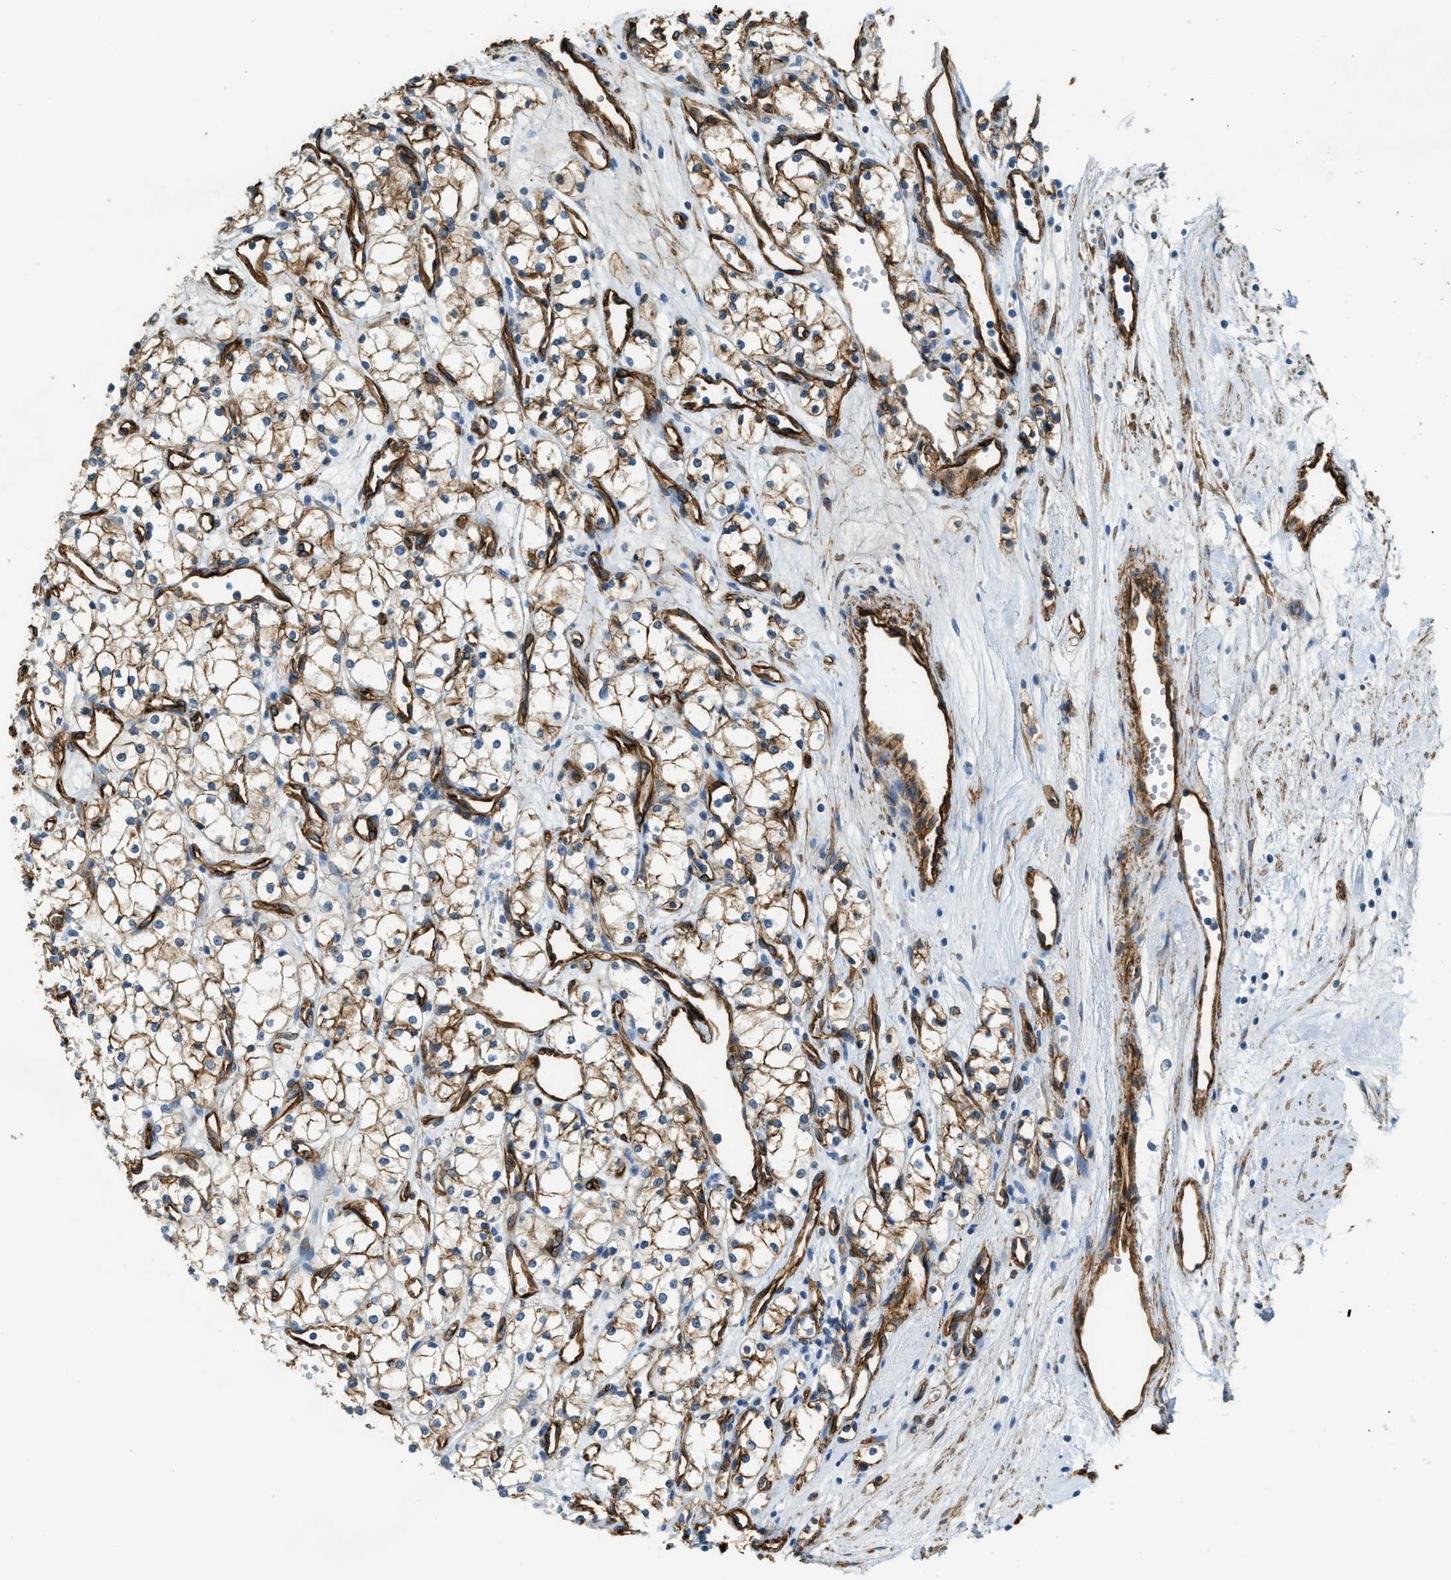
{"staining": {"intensity": "moderate", "quantity": ">75%", "location": "cytoplasmic/membranous"}, "tissue": "renal cancer", "cell_type": "Tumor cells", "image_type": "cancer", "snomed": [{"axis": "morphology", "description": "Adenocarcinoma, NOS"}, {"axis": "topography", "description": "Kidney"}], "caption": "Tumor cells show medium levels of moderate cytoplasmic/membranous positivity in approximately >75% of cells in renal cancer.", "gene": "TMEM43", "patient": {"sex": "male", "age": 59}}